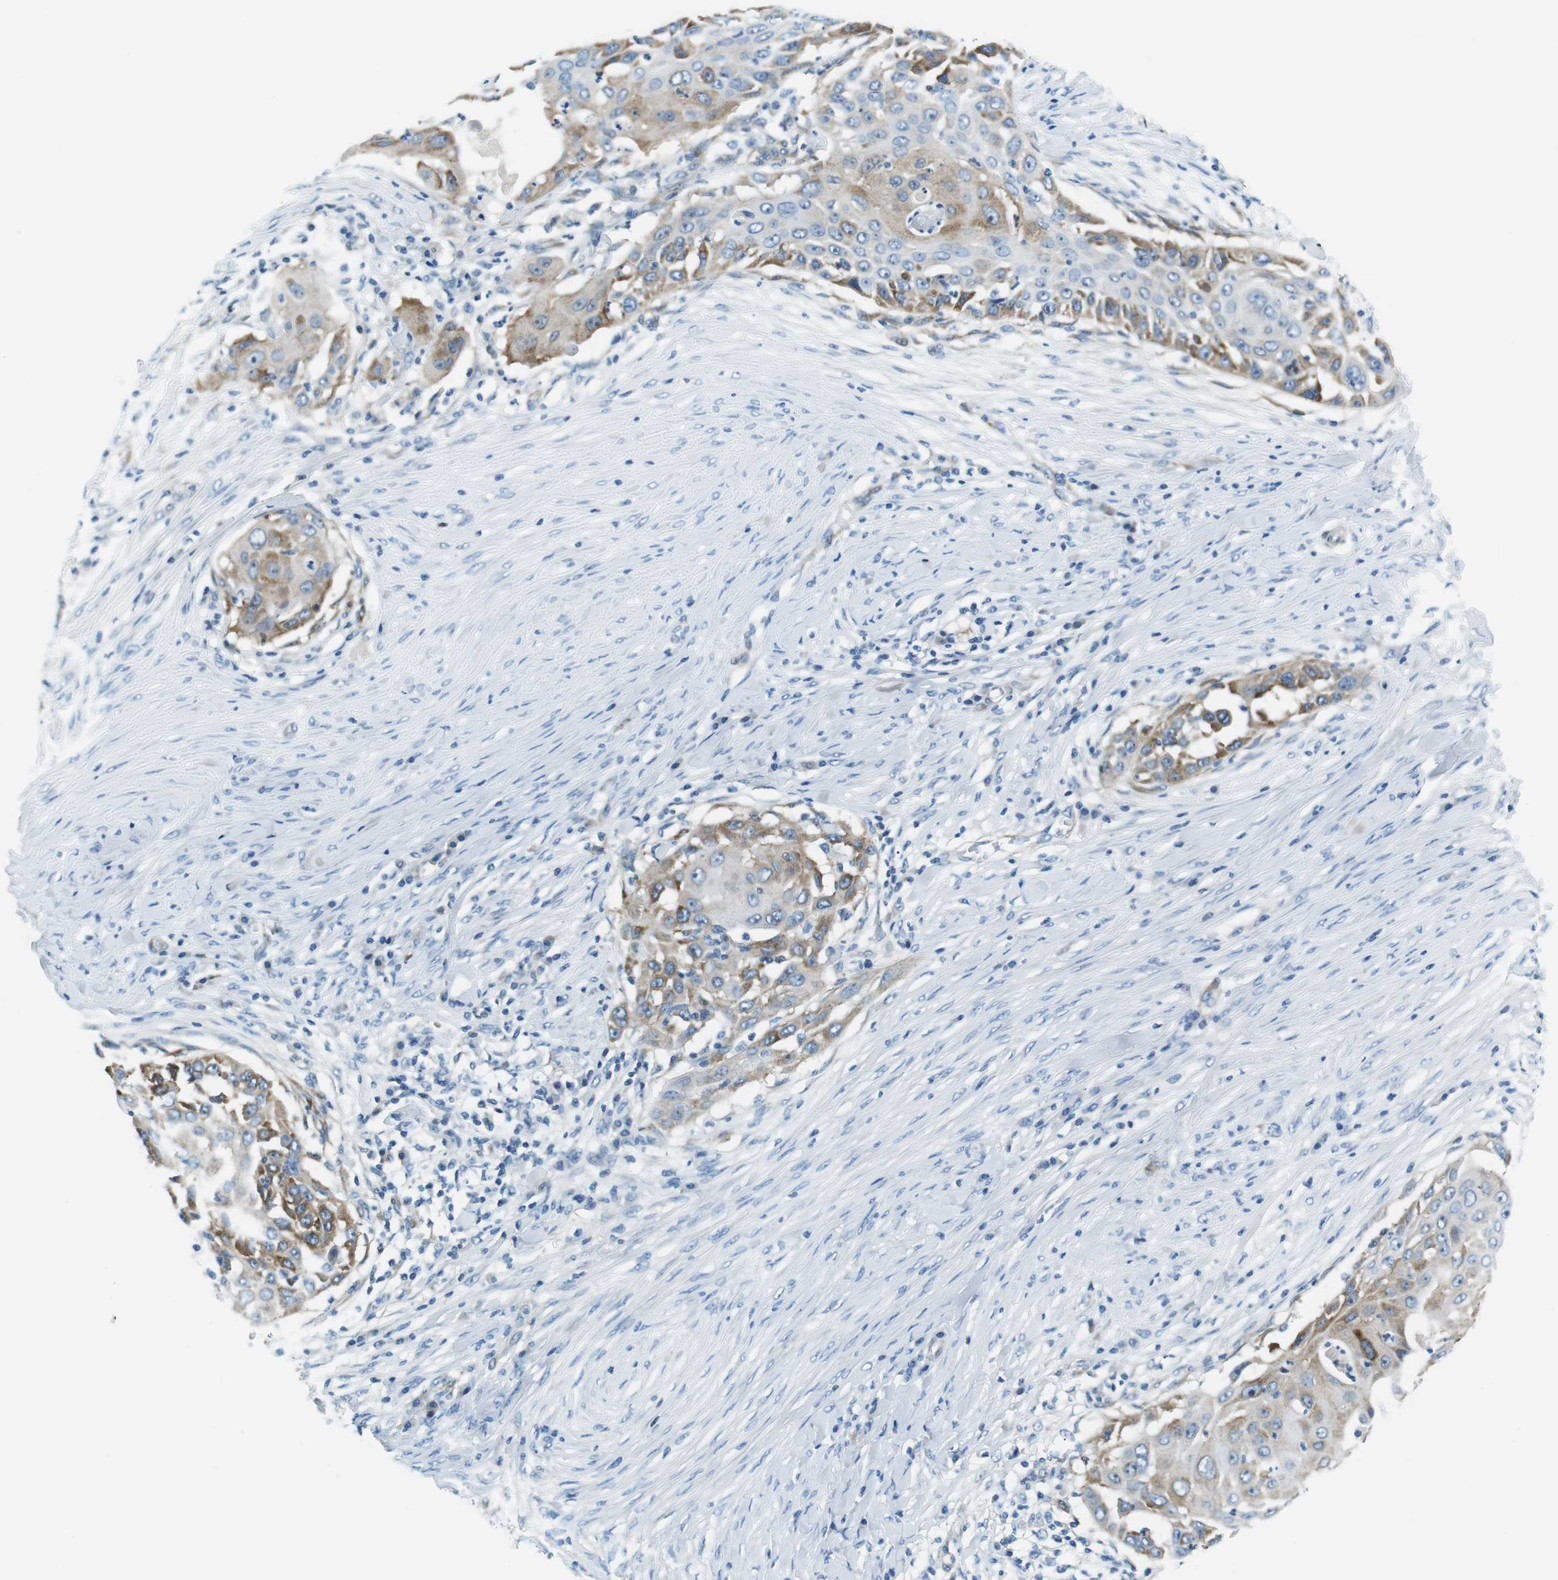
{"staining": {"intensity": "weak", "quantity": "25%-75%", "location": "cytoplasmic/membranous"}, "tissue": "skin cancer", "cell_type": "Tumor cells", "image_type": "cancer", "snomed": [{"axis": "morphology", "description": "Squamous cell carcinoma, NOS"}, {"axis": "topography", "description": "Skin"}], "caption": "Skin squamous cell carcinoma tissue demonstrates weak cytoplasmic/membranous positivity in about 25%-75% of tumor cells, visualized by immunohistochemistry. (brown staining indicates protein expression, while blue staining denotes nuclei).", "gene": "PHLDA1", "patient": {"sex": "female", "age": 44}}